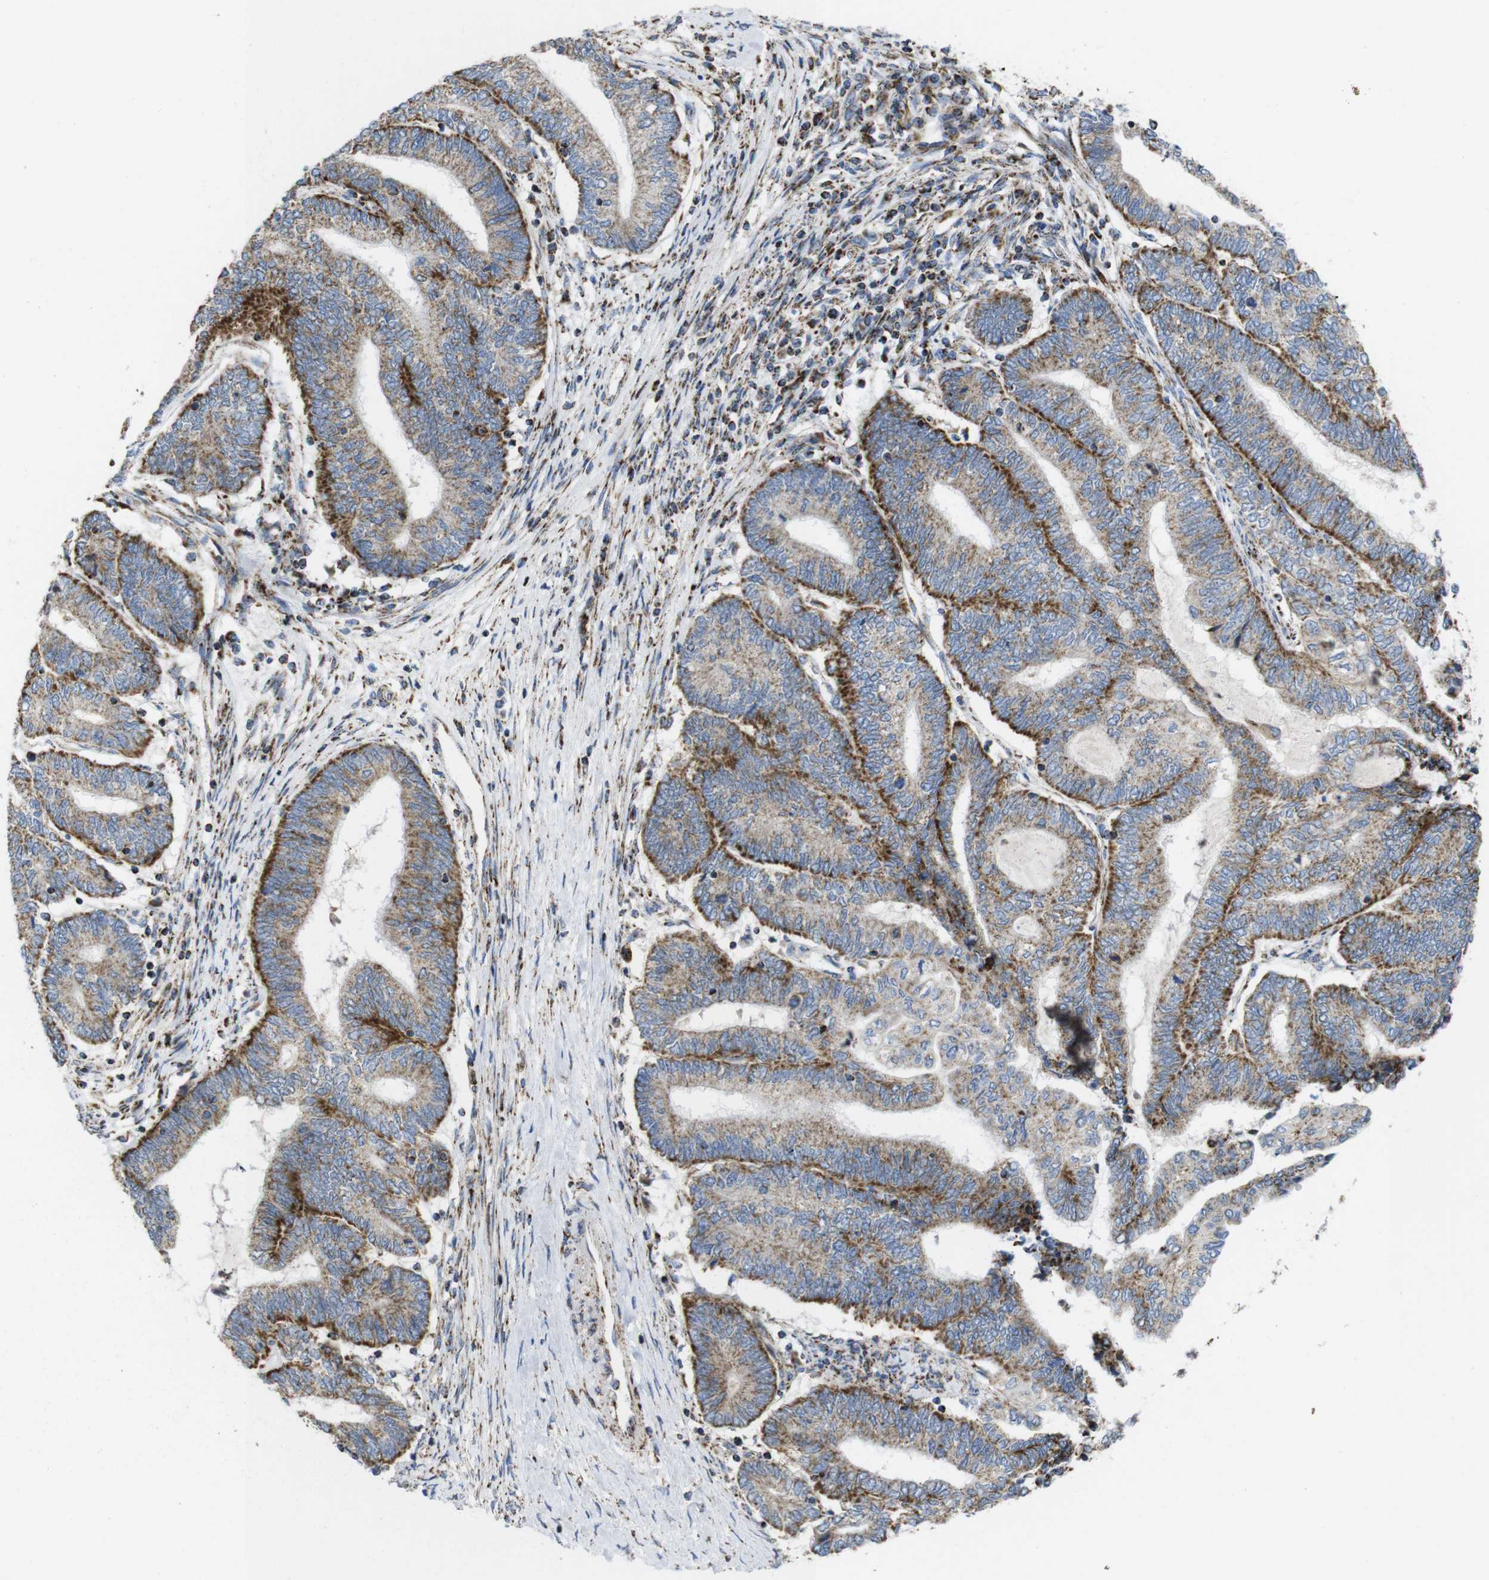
{"staining": {"intensity": "moderate", "quantity": ">75%", "location": "cytoplasmic/membranous"}, "tissue": "endometrial cancer", "cell_type": "Tumor cells", "image_type": "cancer", "snomed": [{"axis": "morphology", "description": "Adenocarcinoma, NOS"}, {"axis": "topography", "description": "Uterus"}, {"axis": "topography", "description": "Endometrium"}], "caption": "The histopathology image exhibits staining of adenocarcinoma (endometrial), revealing moderate cytoplasmic/membranous protein expression (brown color) within tumor cells.", "gene": "TMEM192", "patient": {"sex": "female", "age": 70}}